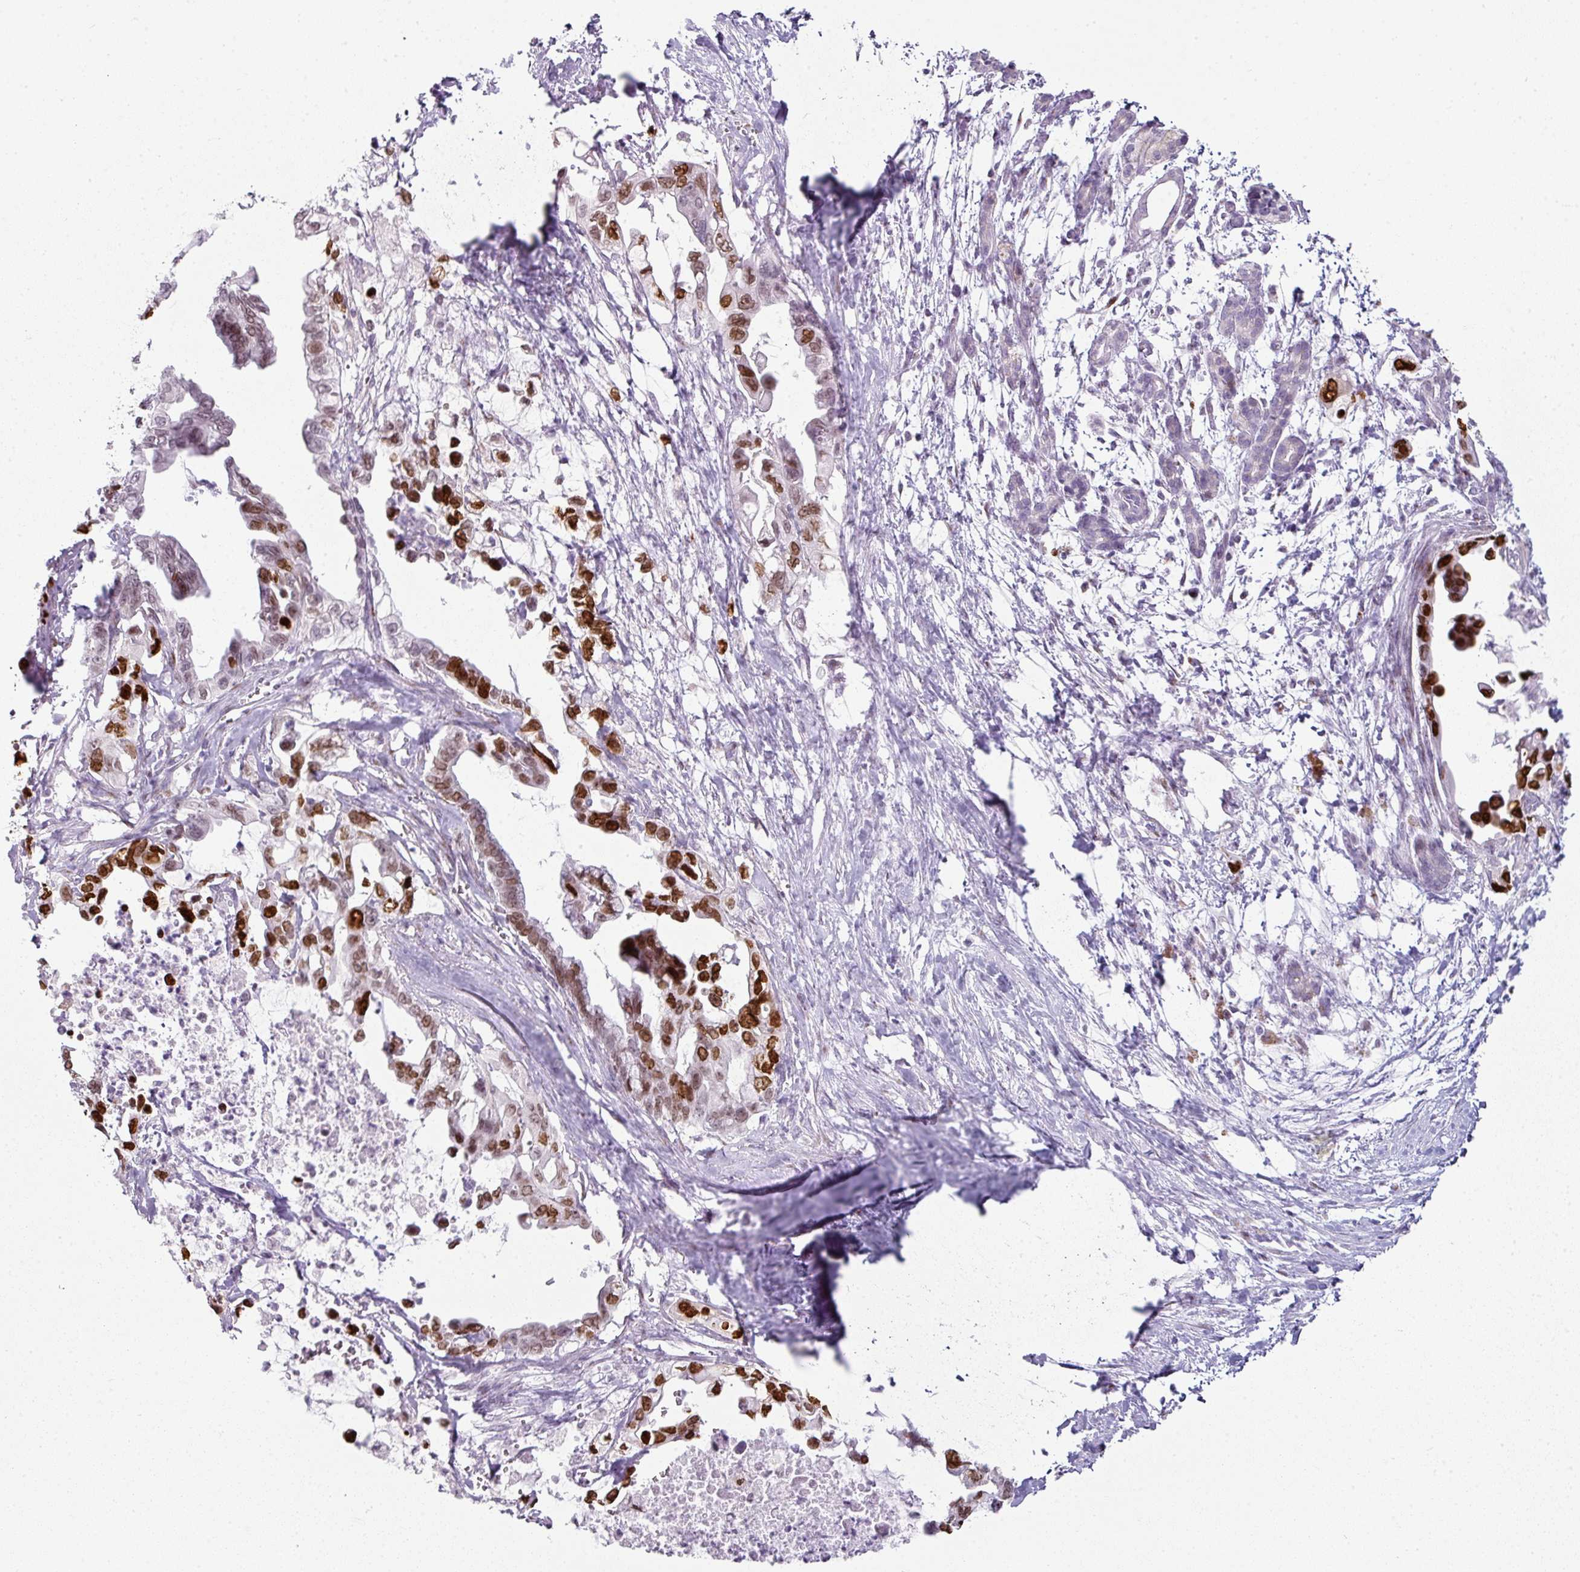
{"staining": {"intensity": "strong", "quantity": "25%-75%", "location": "nuclear"}, "tissue": "pancreatic cancer", "cell_type": "Tumor cells", "image_type": "cancer", "snomed": [{"axis": "morphology", "description": "Adenocarcinoma, NOS"}, {"axis": "topography", "description": "Pancreas"}], "caption": "Pancreatic adenocarcinoma tissue shows strong nuclear staining in about 25%-75% of tumor cells", "gene": "SYT8", "patient": {"sex": "male", "age": 61}}